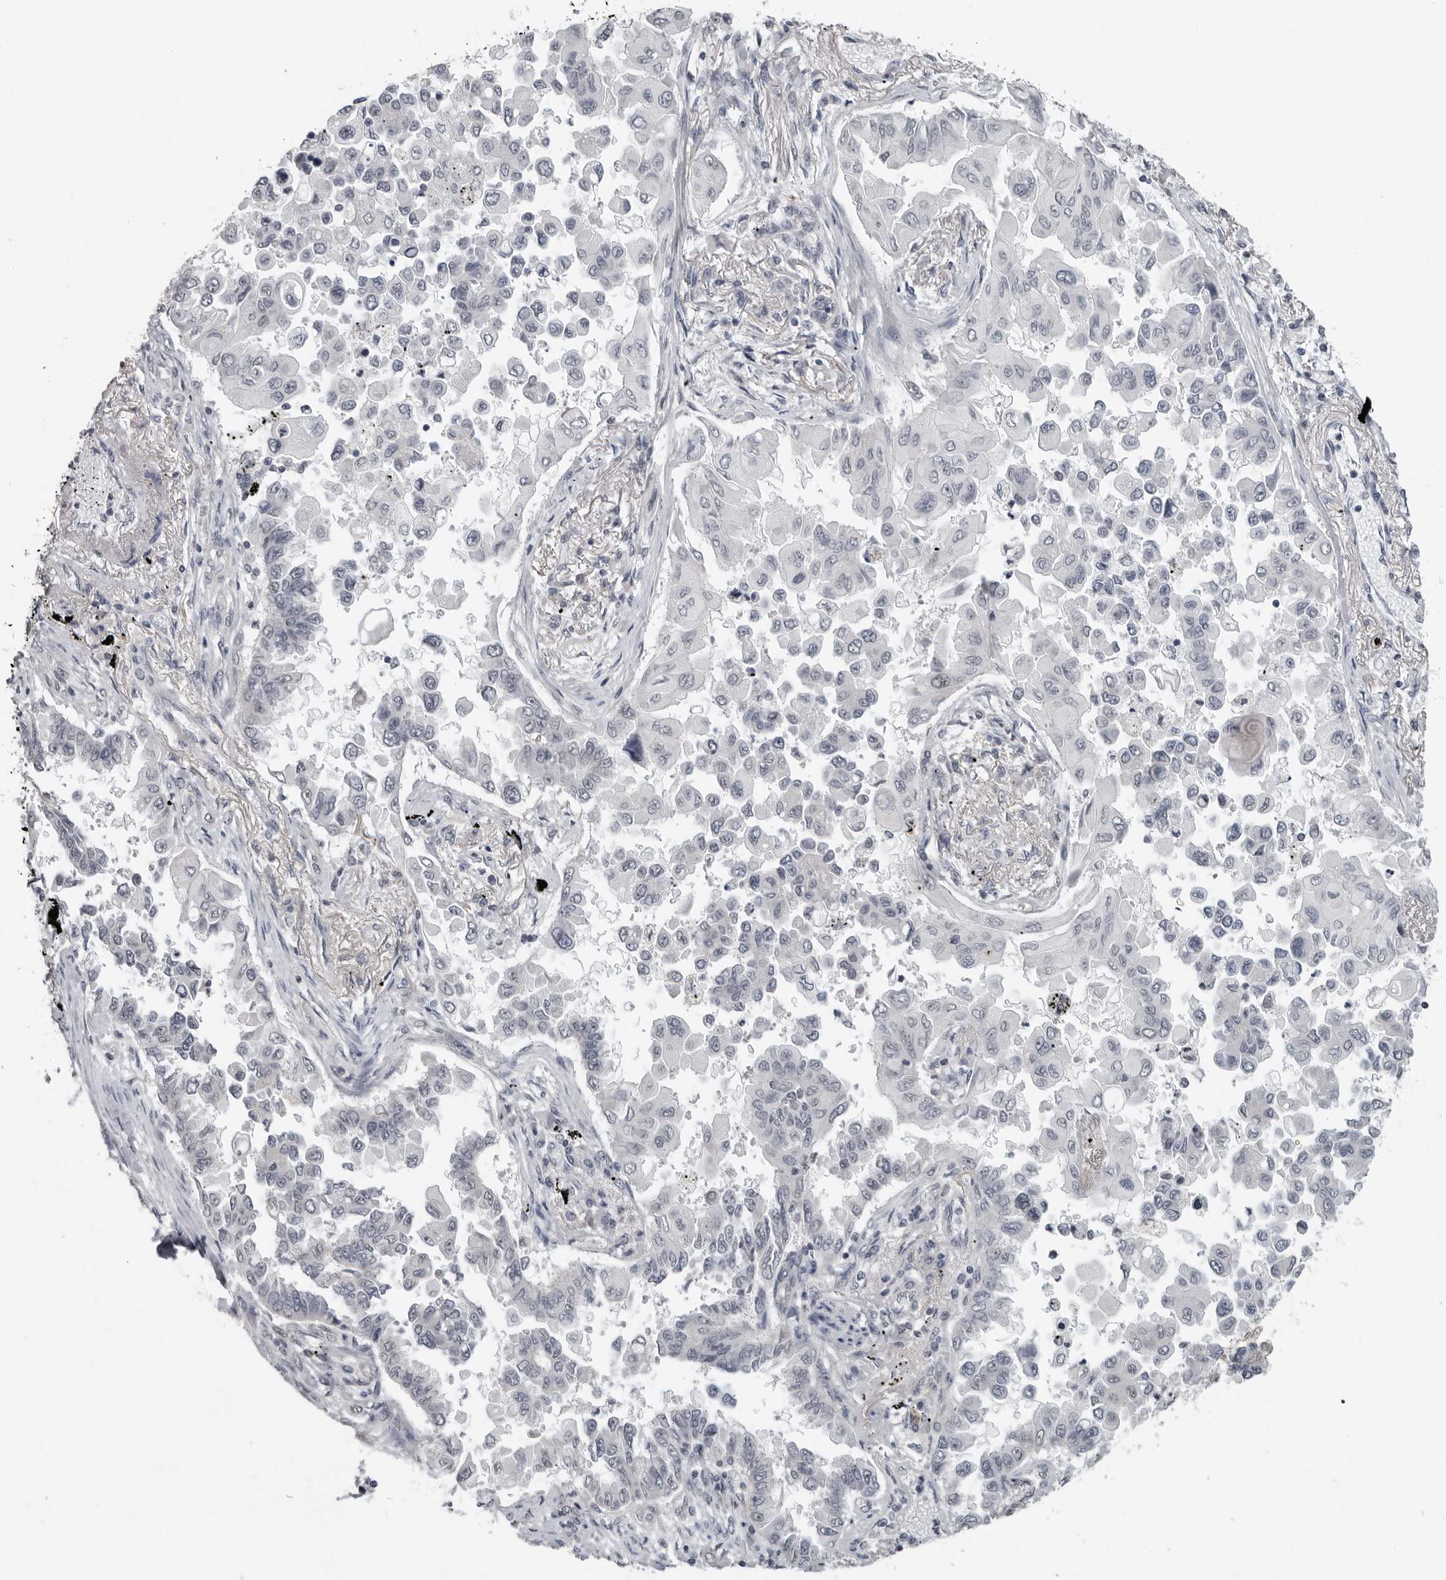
{"staining": {"intensity": "negative", "quantity": "none", "location": "none"}, "tissue": "lung cancer", "cell_type": "Tumor cells", "image_type": "cancer", "snomed": [{"axis": "morphology", "description": "Adenocarcinoma, NOS"}, {"axis": "topography", "description": "Lung"}], "caption": "IHC image of human lung adenocarcinoma stained for a protein (brown), which shows no positivity in tumor cells.", "gene": "PRRX2", "patient": {"sex": "female", "age": 67}}